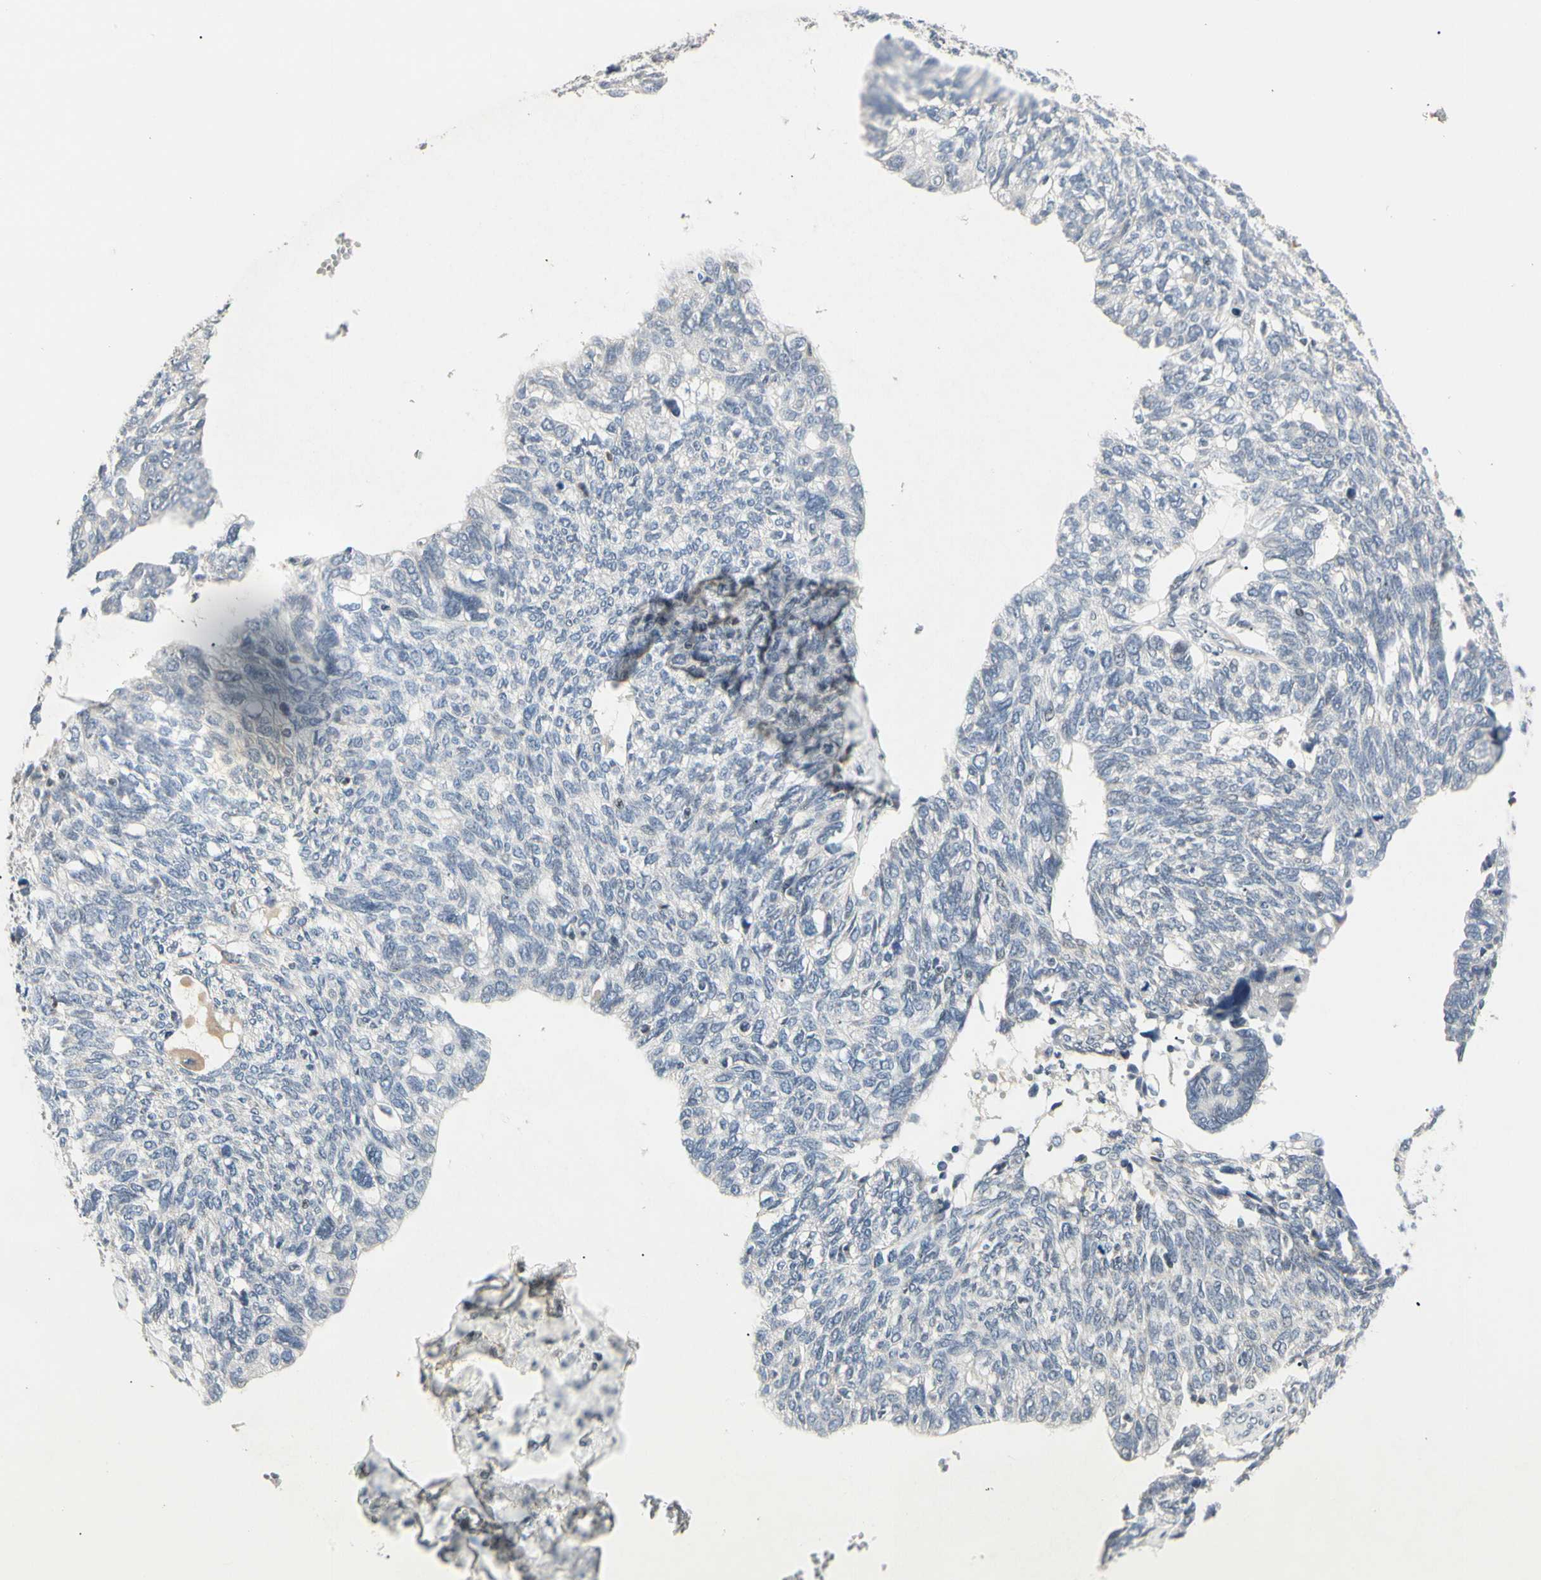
{"staining": {"intensity": "negative", "quantity": "none", "location": "none"}, "tissue": "ovarian cancer", "cell_type": "Tumor cells", "image_type": "cancer", "snomed": [{"axis": "morphology", "description": "Cystadenocarcinoma, serous, NOS"}, {"axis": "topography", "description": "Ovary"}], "caption": "Tumor cells are negative for brown protein staining in serous cystadenocarcinoma (ovarian).", "gene": "GREM1", "patient": {"sex": "female", "age": 79}}